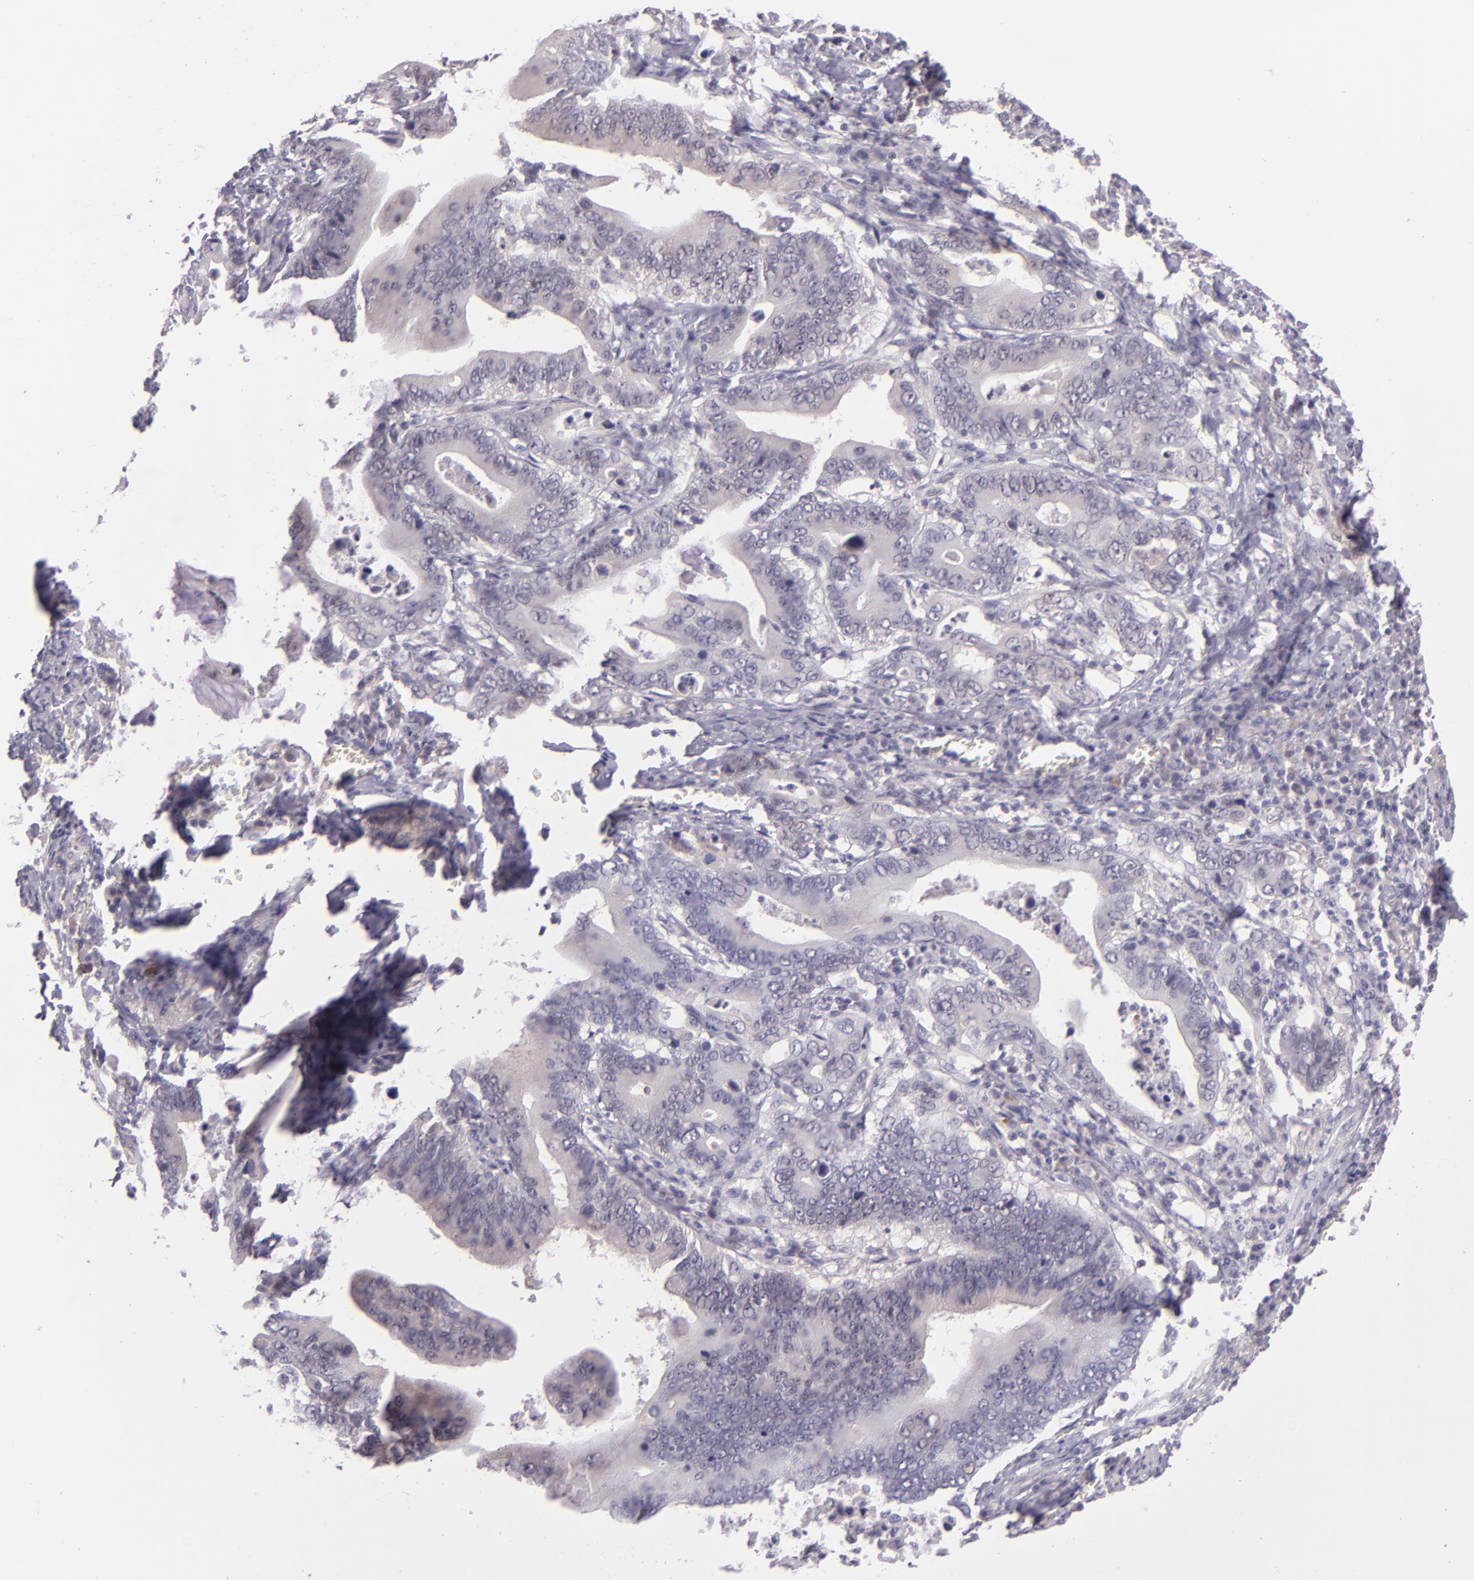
{"staining": {"intensity": "negative", "quantity": "none", "location": "none"}, "tissue": "stomach cancer", "cell_type": "Tumor cells", "image_type": "cancer", "snomed": [{"axis": "morphology", "description": "Adenocarcinoma, NOS"}, {"axis": "topography", "description": "Stomach, upper"}], "caption": "There is no significant positivity in tumor cells of adenocarcinoma (stomach). (Stains: DAB (3,3'-diaminobenzidine) IHC with hematoxylin counter stain, Microscopy: brightfield microscopy at high magnification).", "gene": "CSE1L", "patient": {"sex": "male", "age": 63}}